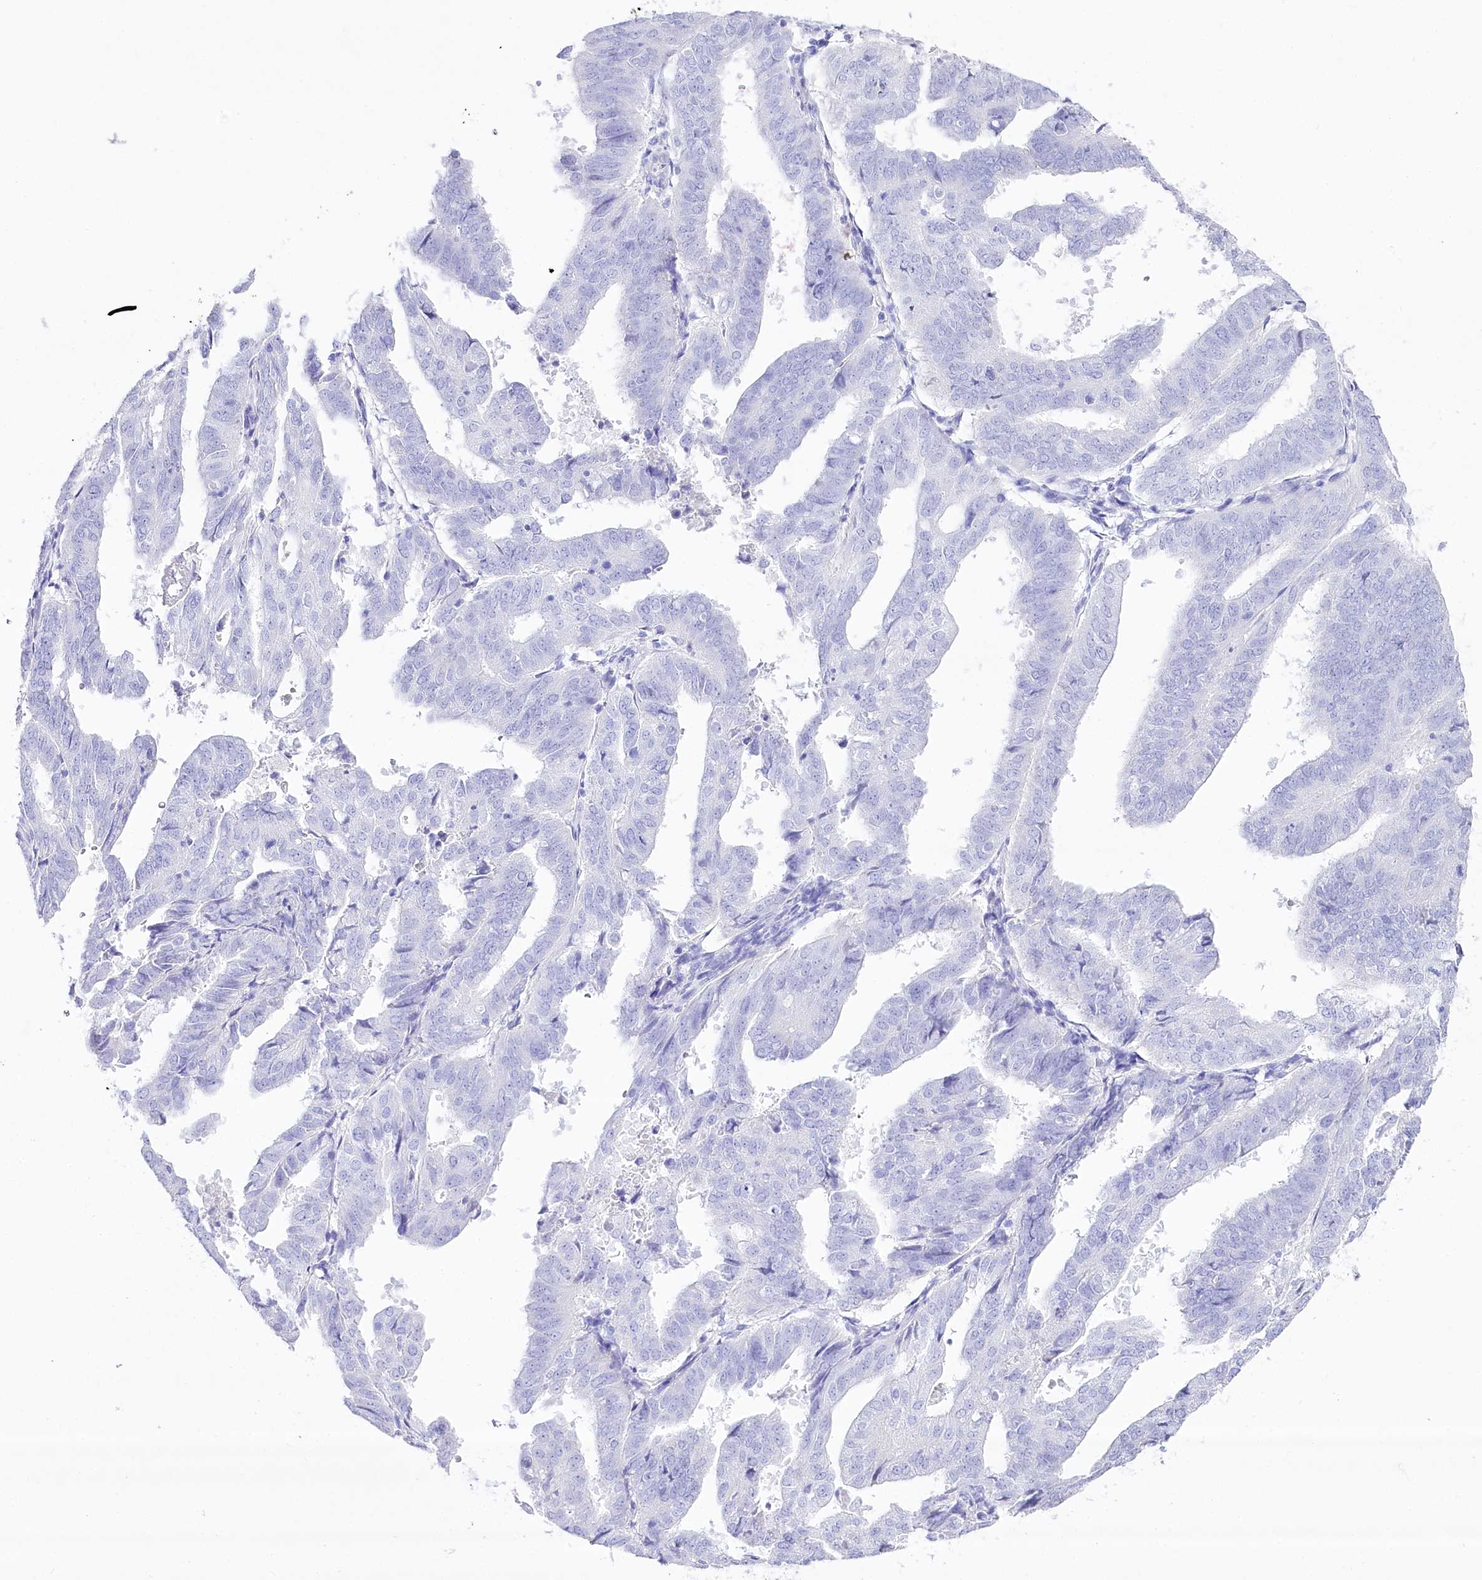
{"staining": {"intensity": "negative", "quantity": "none", "location": "none"}, "tissue": "endometrial cancer", "cell_type": "Tumor cells", "image_type": "cancer", "snomed": [{"axis": "morphology", "description": "Adenocarcinoma, NOS"}, {"axis": "topography", "description": "Uterus"}], "caption": "IHC histopathology image of human endometrial cancer (adenocarcinoma) stained for a protein (brown), which demonstrates no staining in tumor cells.", "gene": "CSN3", "patient": {"sex": "female", "age": 77}}